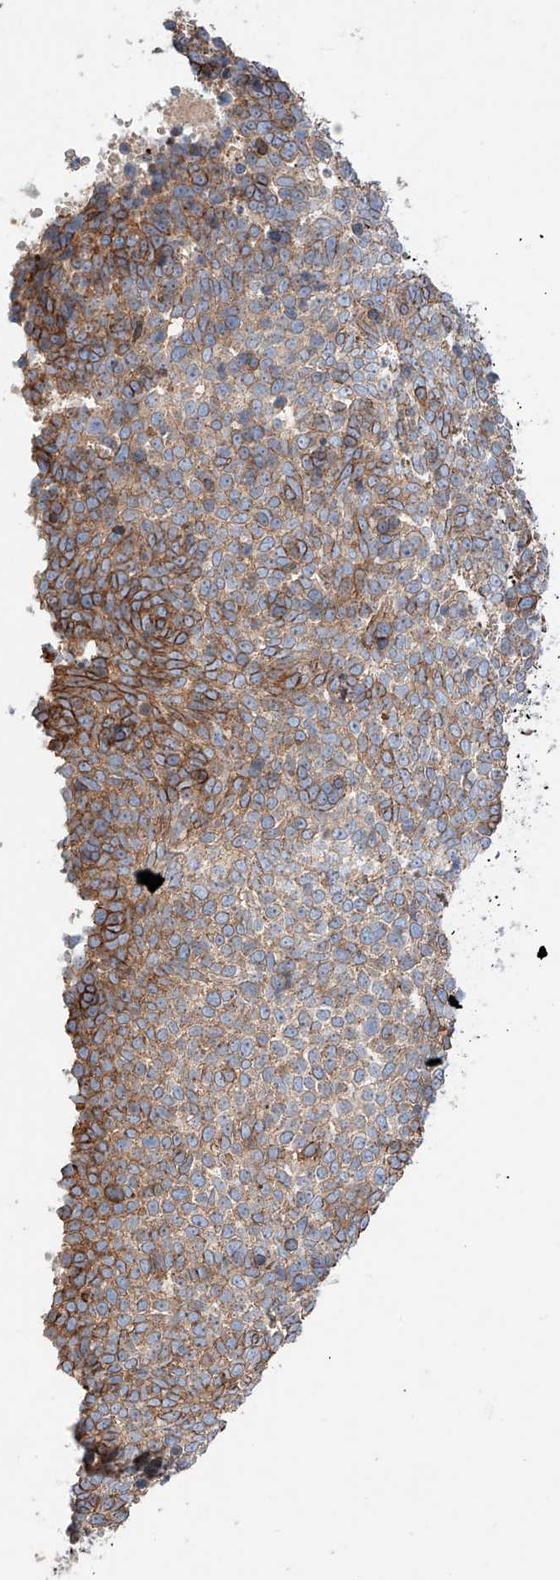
{"staining": {"intensity": "moderate", "quantity": ">75%", "location": "cytoplasmic/membranous"}, "tissue": "skin cancer", "cell_type": "Tumor cells", "image_type": "cancer", "snomed": [{"axis": "morphology", "description": "Basal cell carcinoma"}, {"axis": "topography", "description": "Skin"}], "caption": "A high-resolution image shows immunohistochemistry staining of skin cancer, which exhibits moderate cytoplasmic/membranous expression in approximately >75% of tumor cells.", "gene": "MINDY4", "patient": {"sex": "female", "age": 81}}